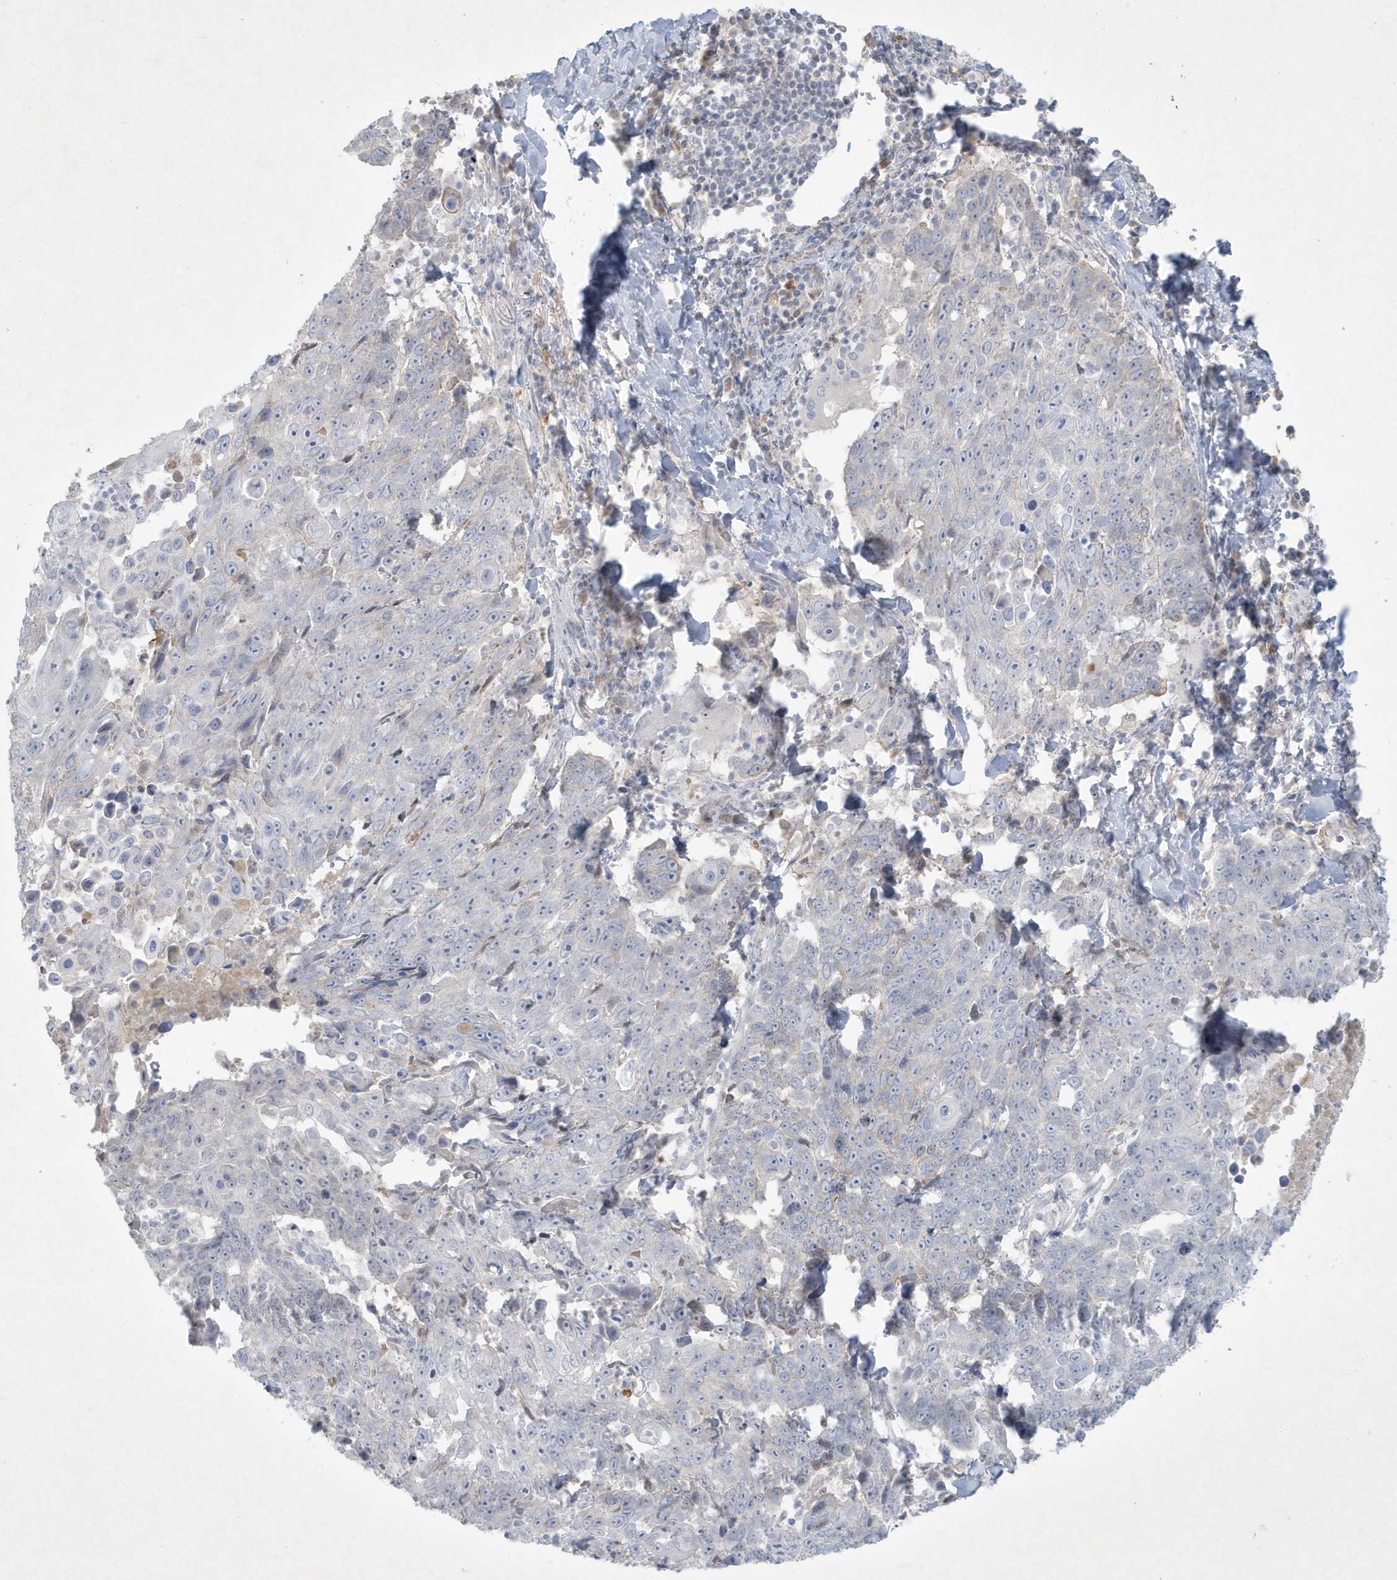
{"staining": {"intensity": "negative", "quantity": "none", "location": "none"}, "tissue": "lung cancer", "cell_type": "Tumor cells", "image_type": "cancer", "snomed": [{"axis": "morphology", "description": "Squamous cell carcinoma, NOS"}, {"axis": "topography", "description": "Lung"}], "caption": "The immunohistochemistry (IHC) micrograph has no significant staining in tumor cells of lung cancer (squamous cell carcinoma) tissue.", "gene": "CCDC24", "patient": {"sex": "male", "age": 66}}